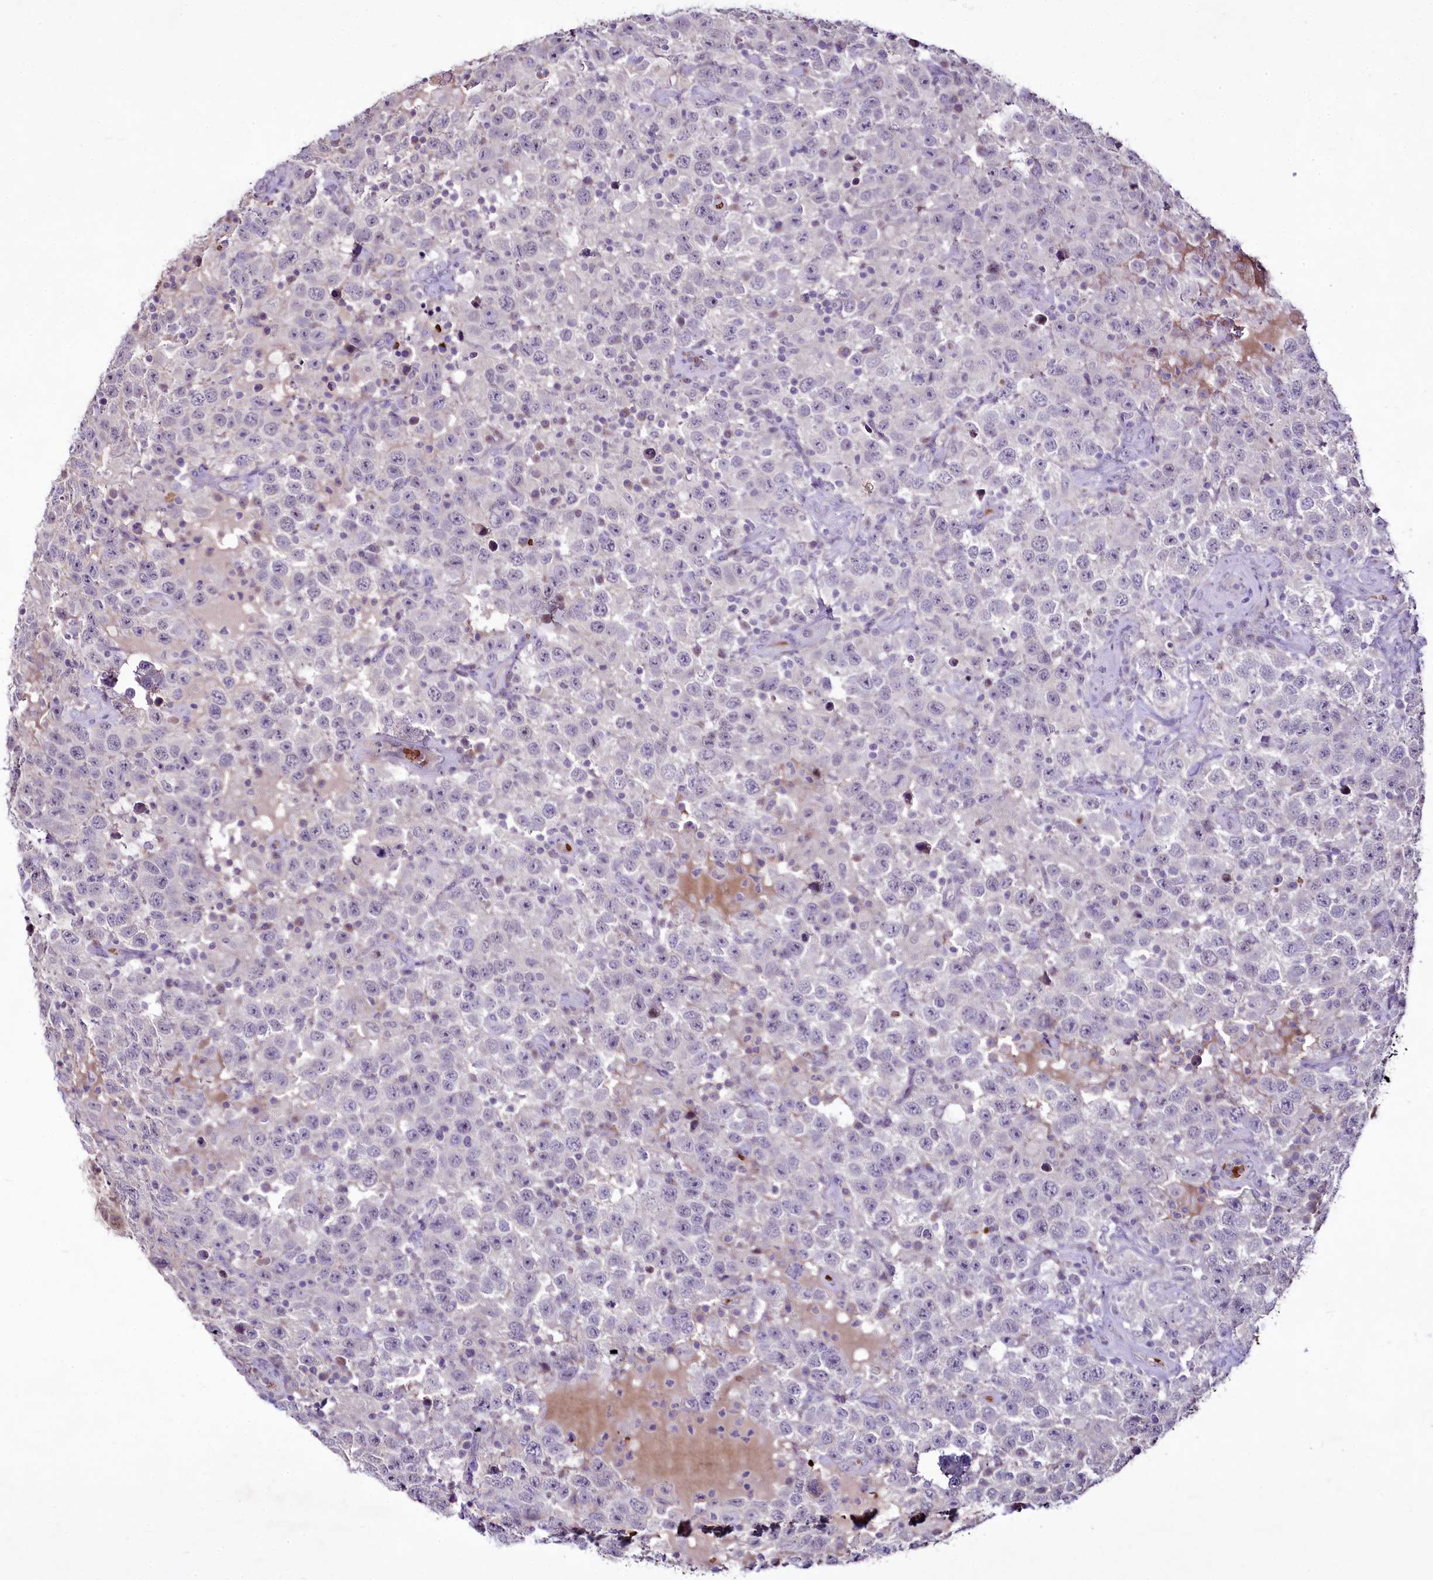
{"staining": {"intensity": "negative", "quantity": "none", "location": "none"}, "tissue": "testis cancer", "cell_type": "Tumor cells", "image_type": "cancer", "snomed": [{"axis": "morphology", "description": "Seminoma, NOS"}, {"axis": "topography", "description": "Testis"}], "caption": "Immunohistochemical staining of testis cancer demonstrates no significant staining in tumor cells.", "gene": "SUSD3", "patient": {"sex": "male", "age": 41}}